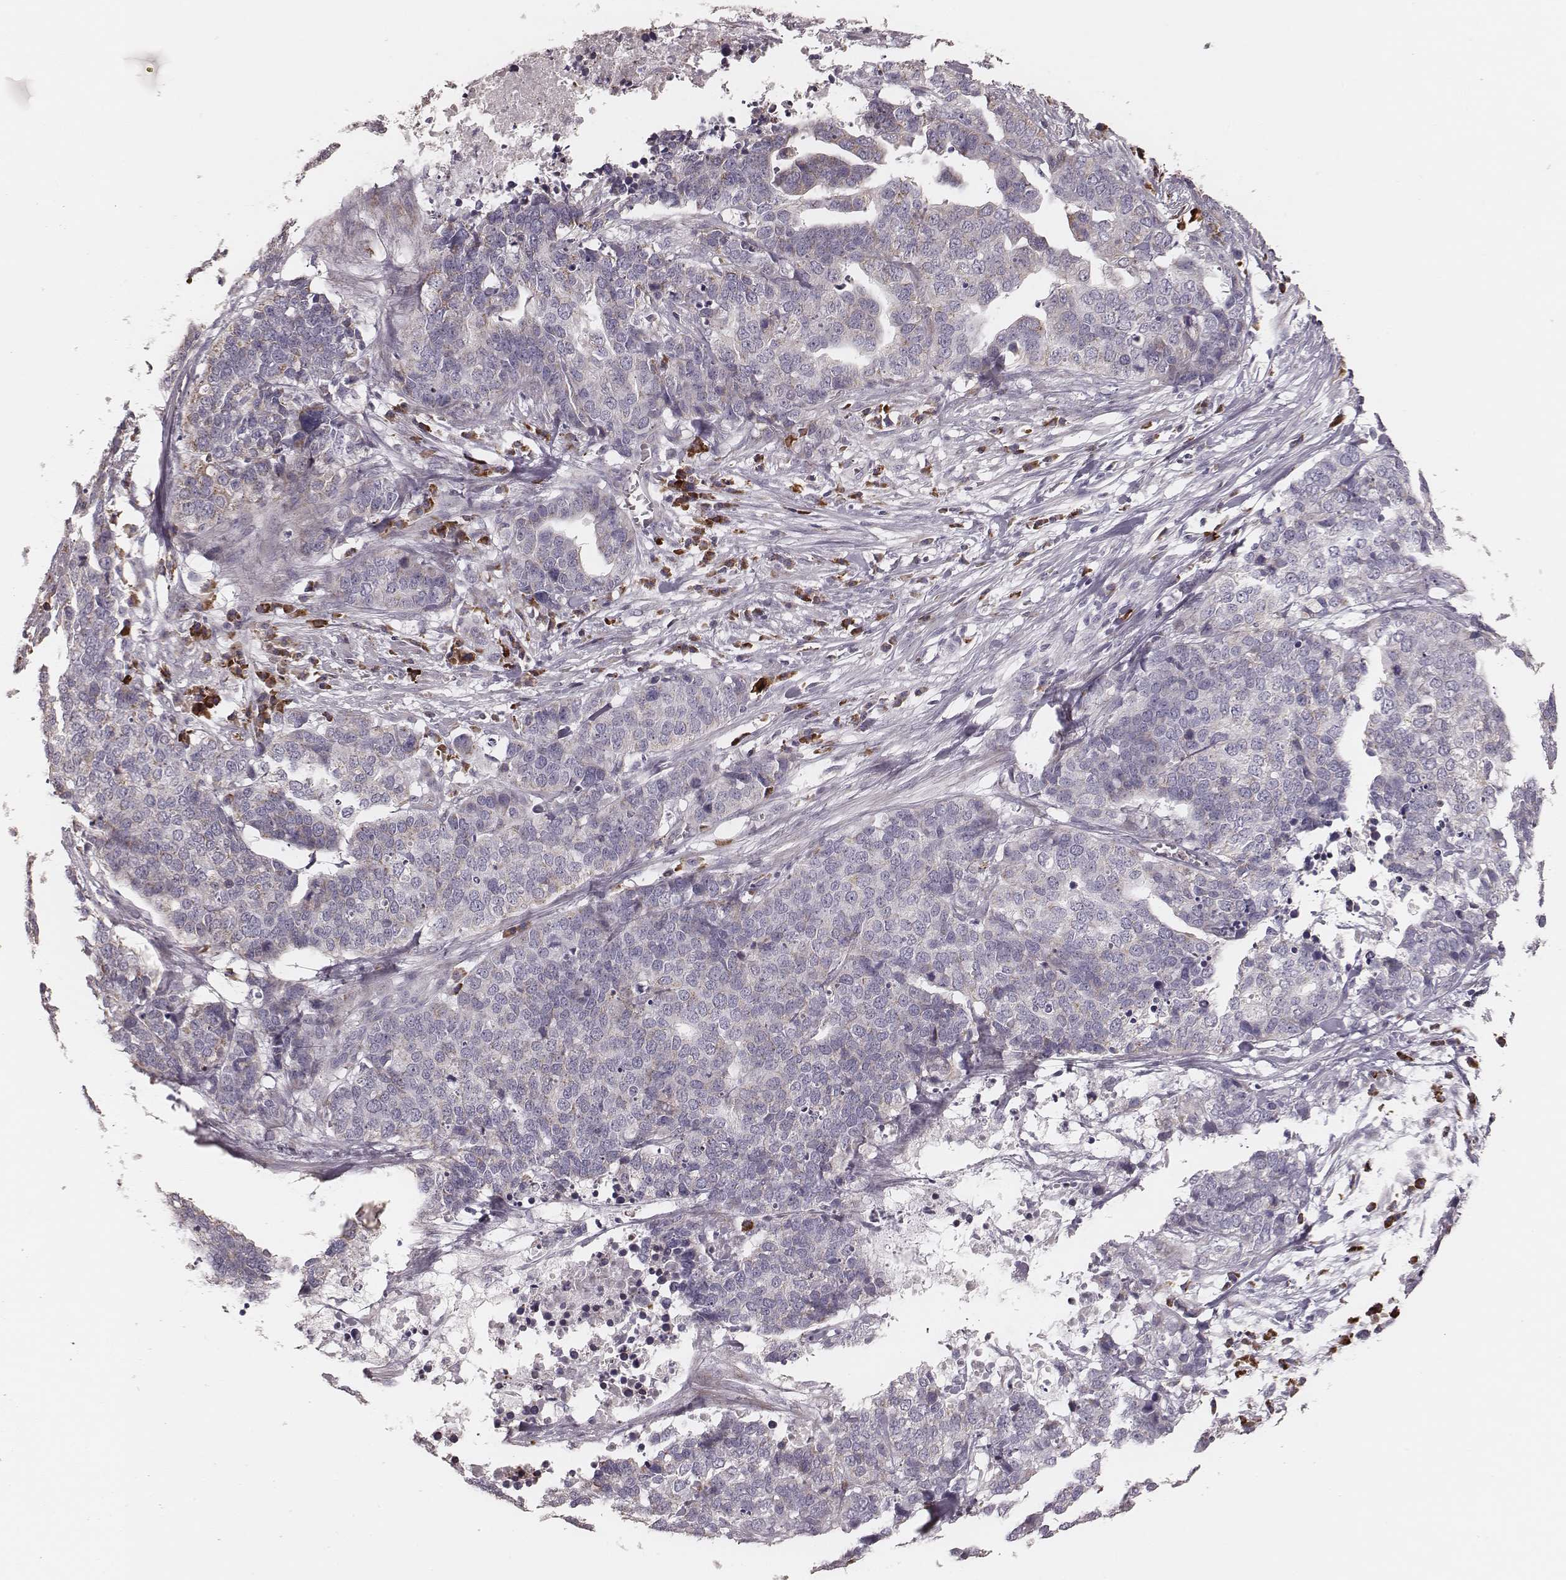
{"staining": {"intensity": "negative", "quantity": "none", "location": "none"}, "tissue": "ovarian cancer", "cell_type": "Tumor cells", "image_type": "cancer", "snomed": [{"axis": "morphology", "description": "Carcinoma, endometroid"}, {"axis": "topography", "description": "Ovary"}], "caption": "Ovarian endometroid carcinoma stained for a protein using immunohistochemistry (IHC) shows no staining tumor cells.", "gene": "KIF5C", "patient": {"sex": "female", "age": 65}}